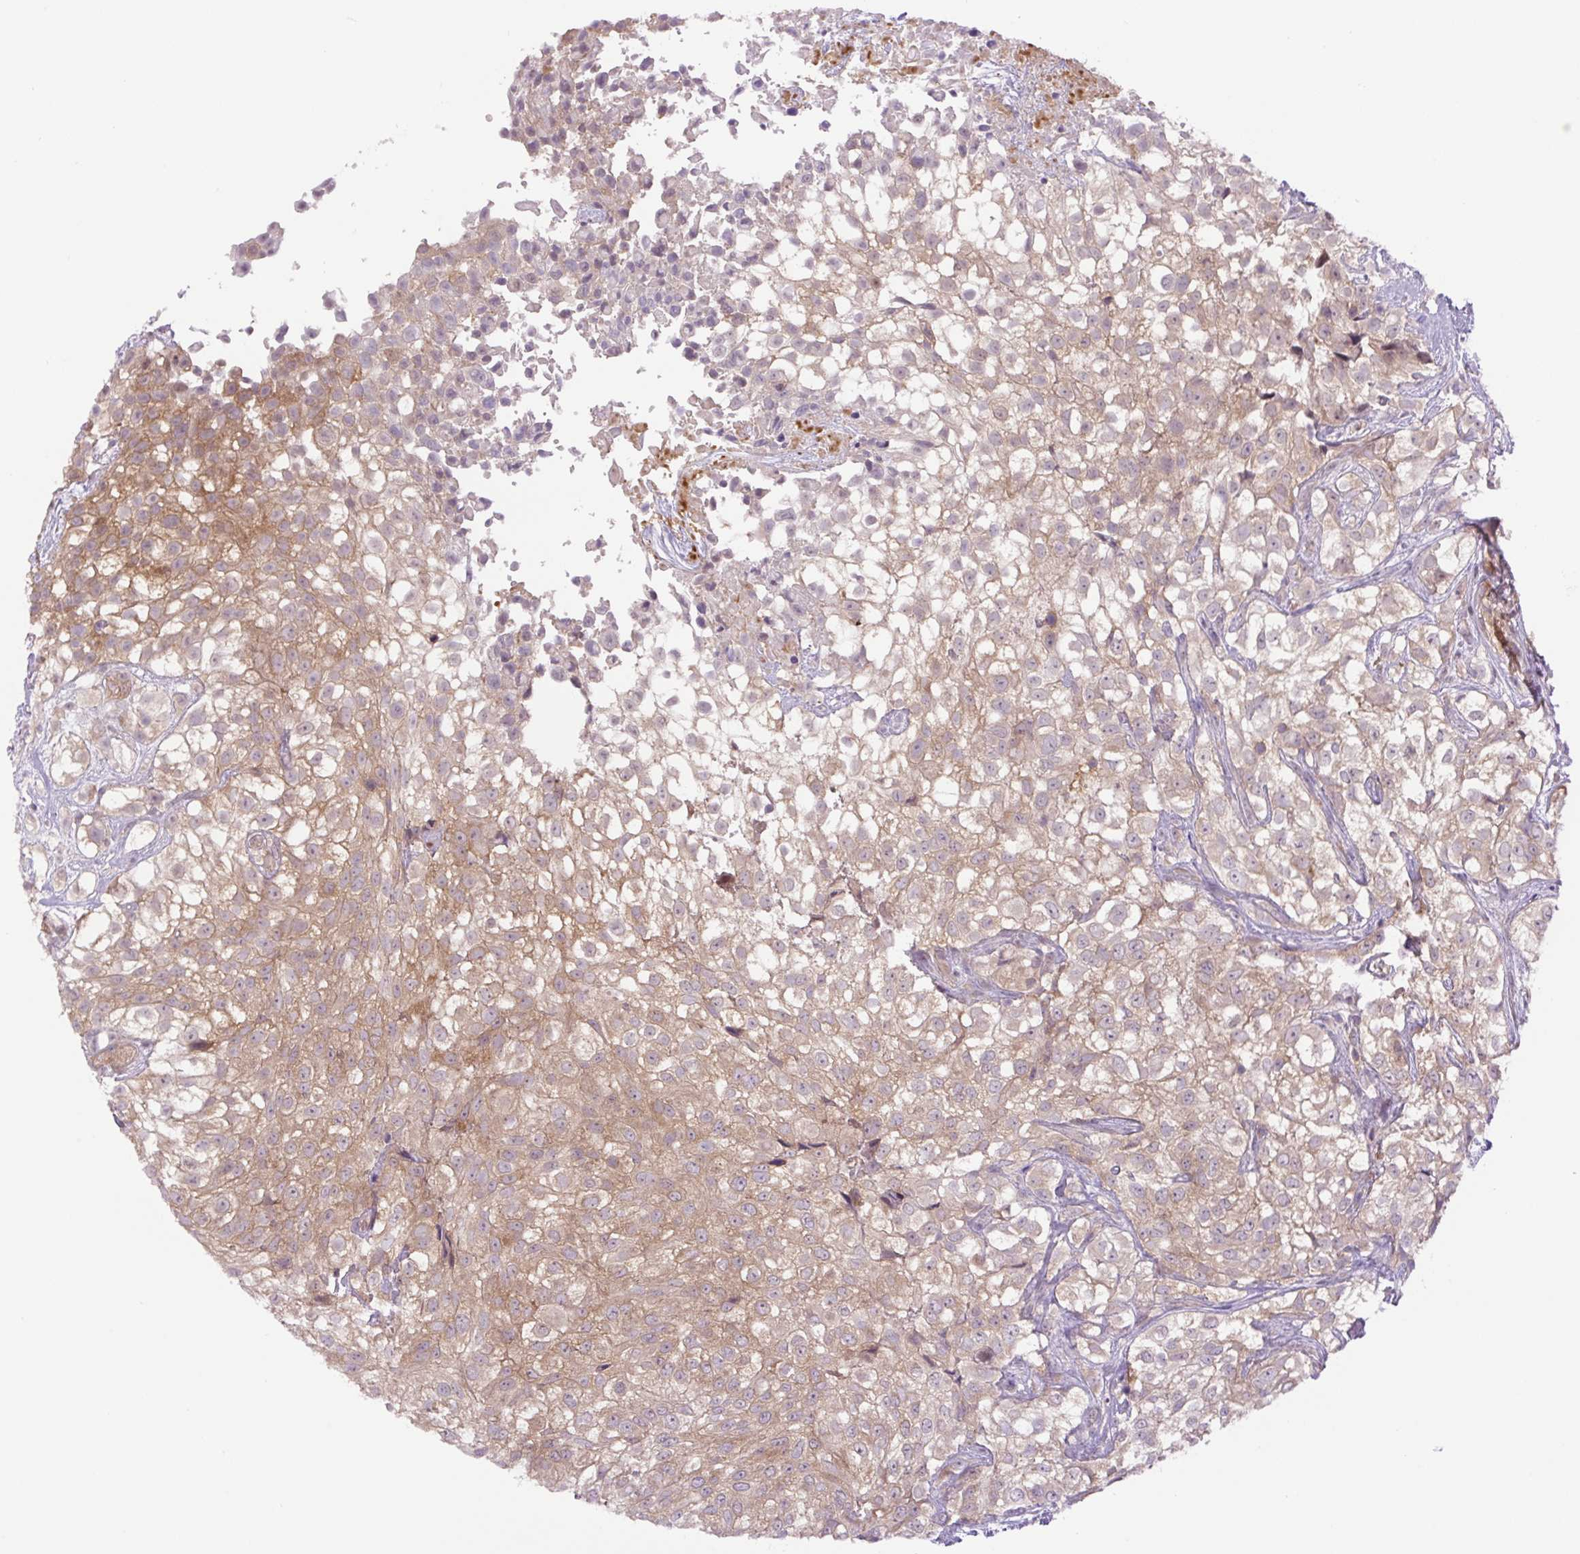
{"staining": {"intensity": "moderate", "quantity": ">75%", "location": "cytoplasmic/membranous"}, "tissue": "urothelial cancer", "cell_type": "Tumor cells", "image_type": "cancer", "snomed": [{"axis": "morphology", "description": "Urothelial carcinoma, High grade"}, {"axis": "topography", "description": "Urinary bladder"}], "caption": "IHC (DAB) staining of human urothelial cancer reveals moderate cytoplasmic/membranous protein positivity in about >75% of tumor cells.", "gene": "MINK1", "patient": {"sex": "male", "age": 56}}